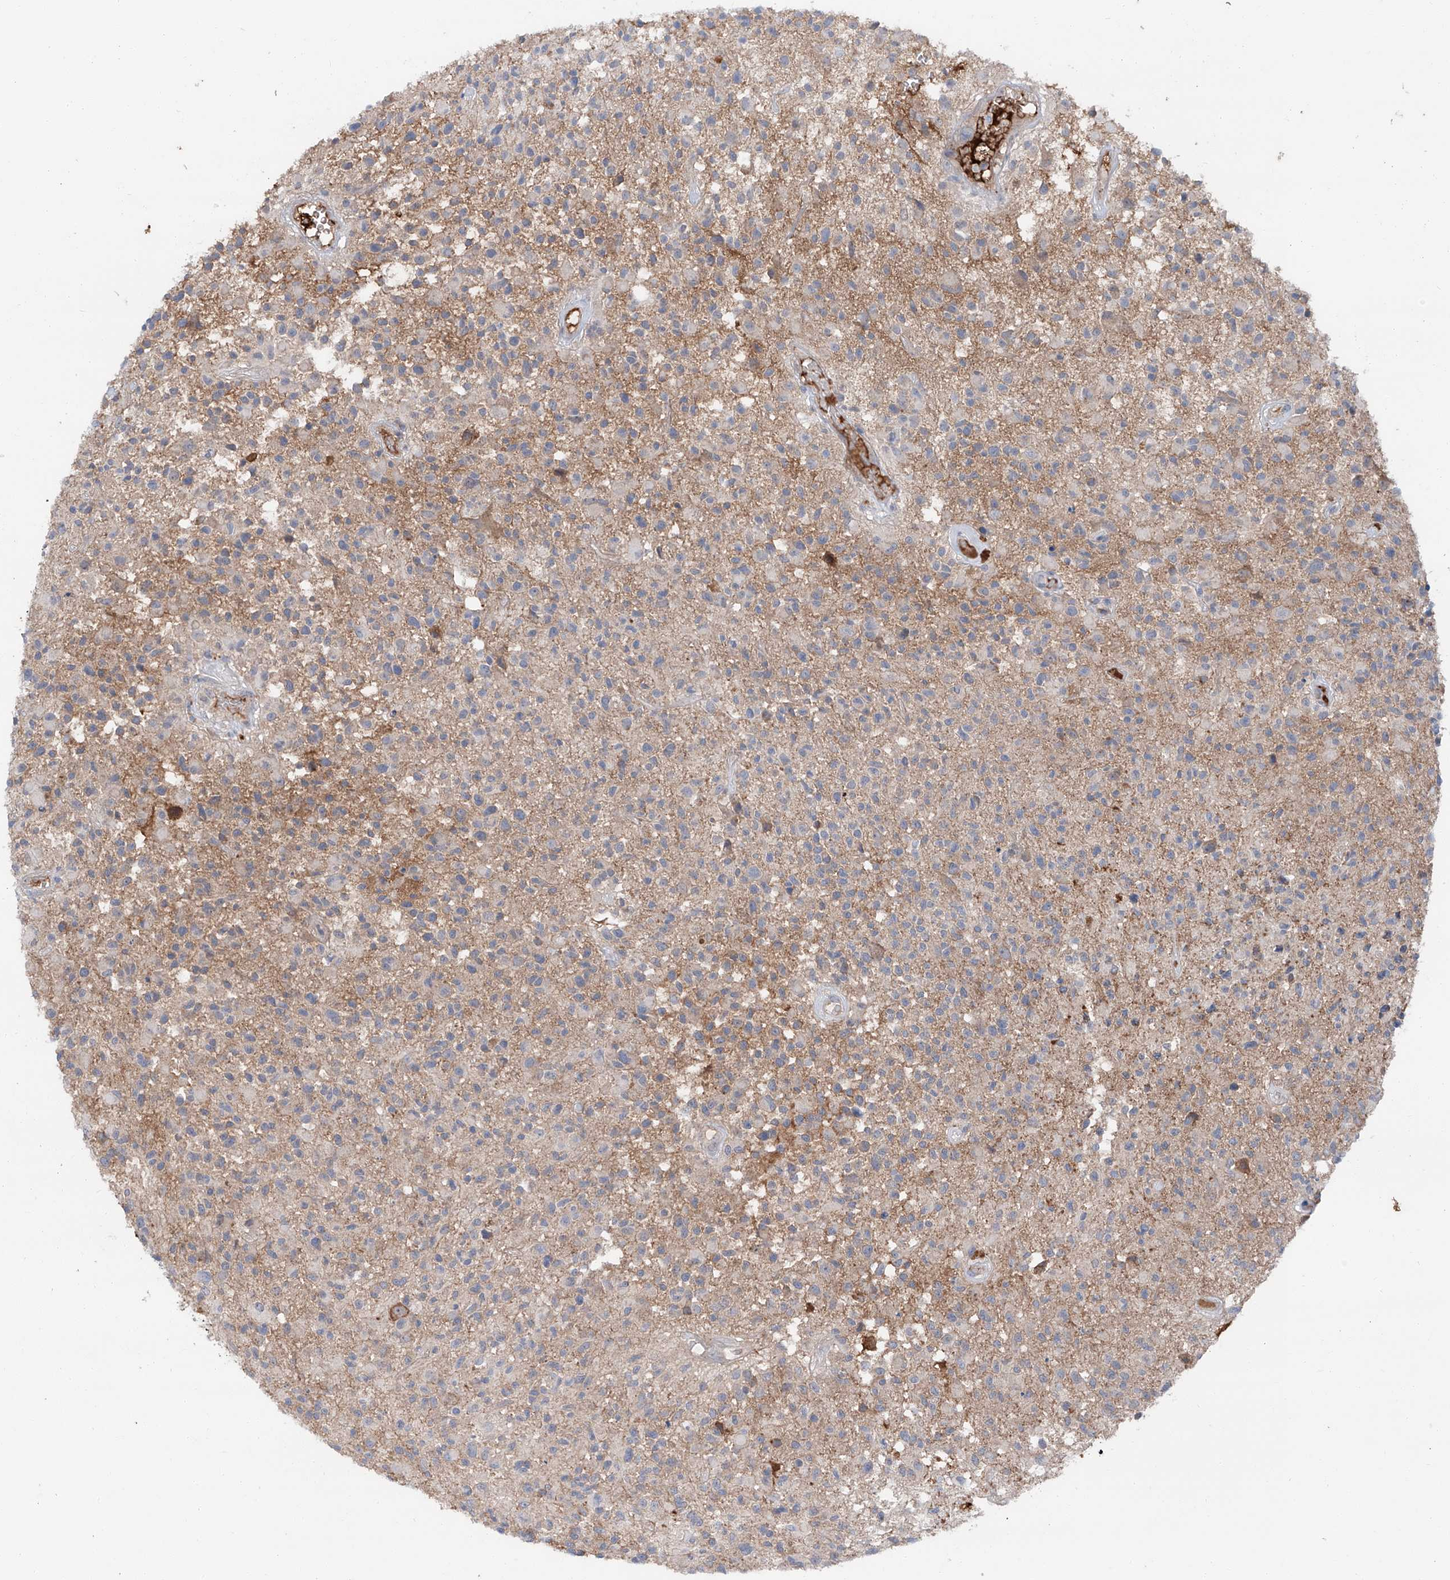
{"staining": {"intensity": "weak", "quantity": "<25%", "location": "cytoplasmic/membranous"}, "tissue": "glioma", "cell_type": "Tumor cells", "image_type": "cancer", "snomed": [{"axis": "morphology", "description": "Glioma, malignant, High grade"}, {"axis": "morphology", "description": "Glioblastoma, NOS"}, {"axis": "topography", "description": "Brain"}], "caption": "Histopathology image shows no significant protein expression in tumor cells of high-grade glioma (malignant). The staining is performed using DAB (3,3'-diaminobenzidine) brown chromogen with nuclei counter-stained in using hematoxylin.", "gene": "SIX4", "patient": {"sex": "male", "age": 60}}